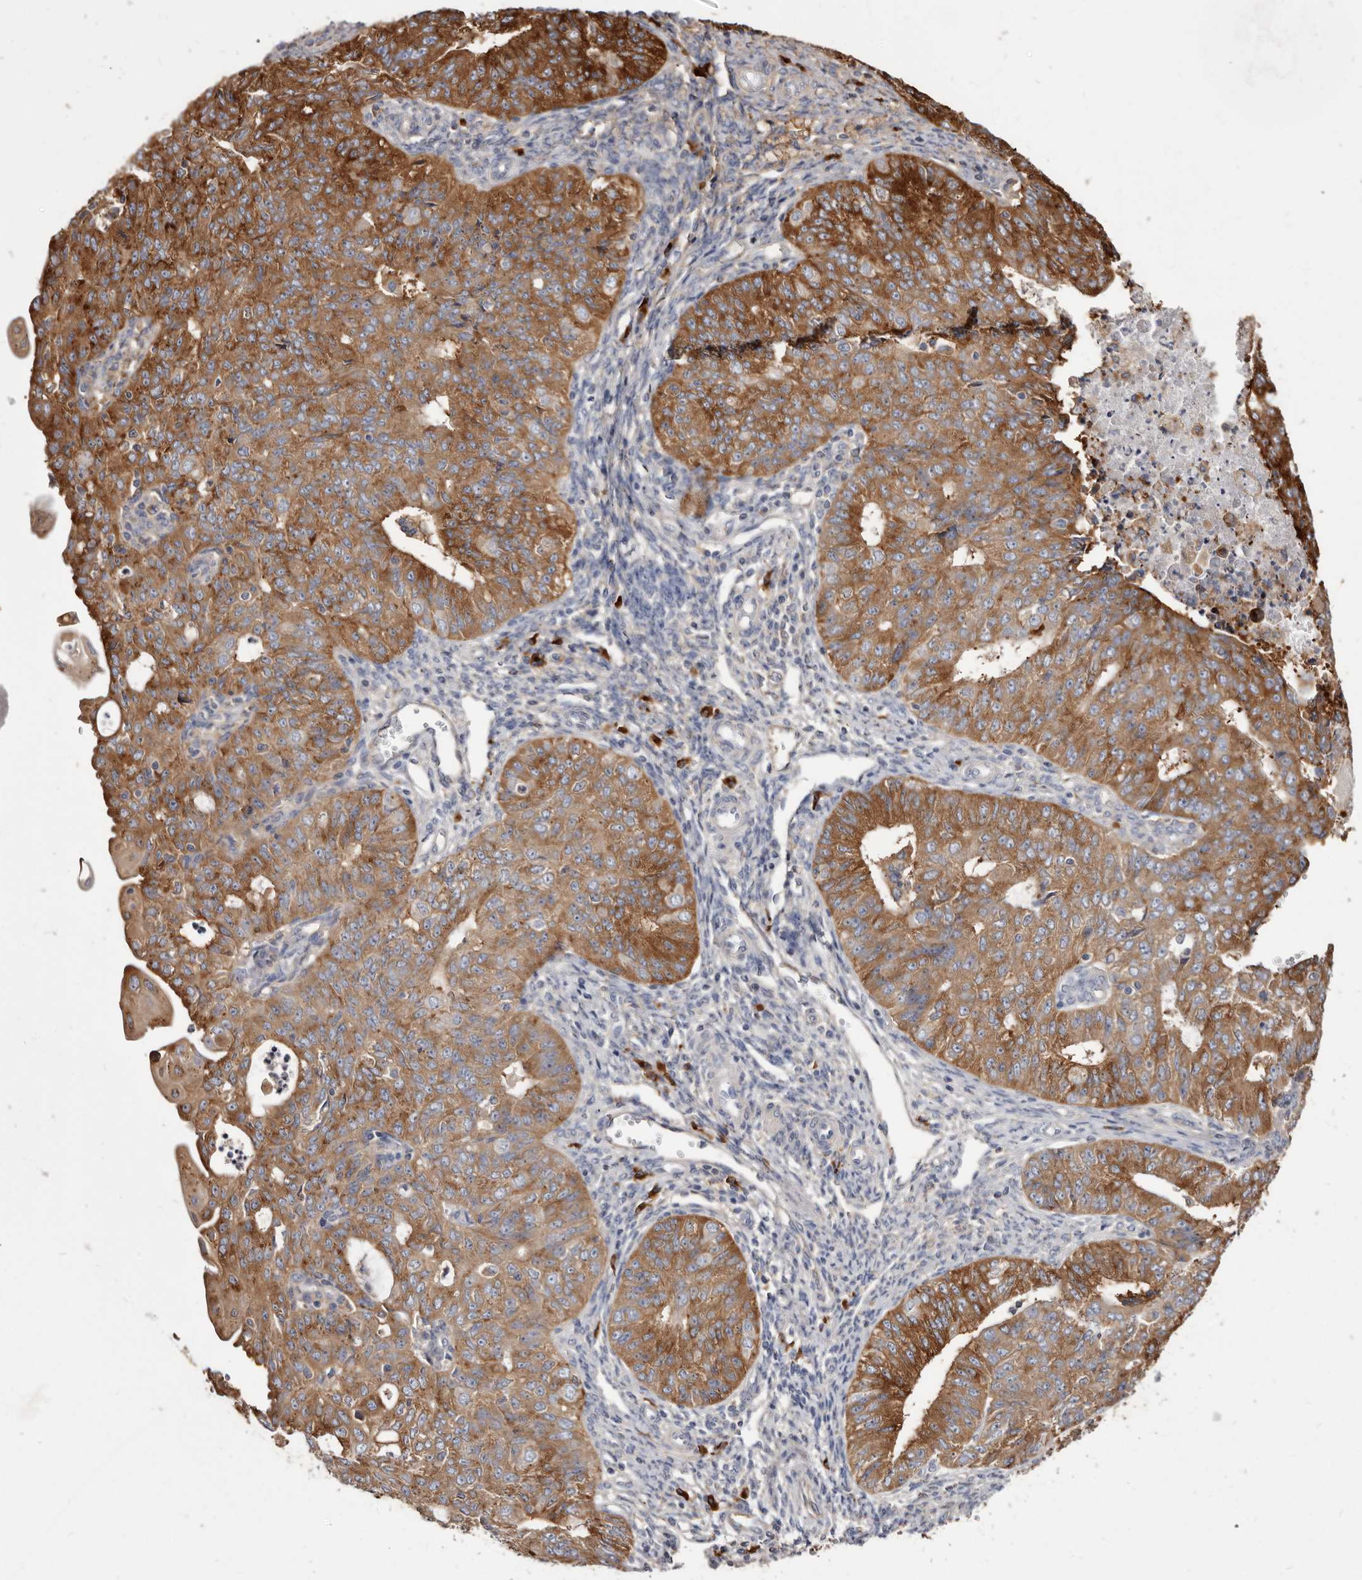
{"staining": {"intensity": "strong", "quantity": ">75%", "location": "cytoplasmic/membranous"}, "tissue": "endometrial cancer", "cell_type": "Tumor cells", "image_type": "cancer", "snomed": [{"axis": "morphology", "description": "Adenocarcinoma, NOS"}, {"axis": "topography", "description": "Endometrium"}], "caption": "Protein expression by immunohistochemistry shows strong cytoplasmic/membranous staining in about >75% of tumor cells in endometrial cancer (adenocarcinoma). (brown staining indicates protein expression, while blue staining denotes nuclei).", "gene": "TPD52", "patient": {"sex": "female", "age": 32}}